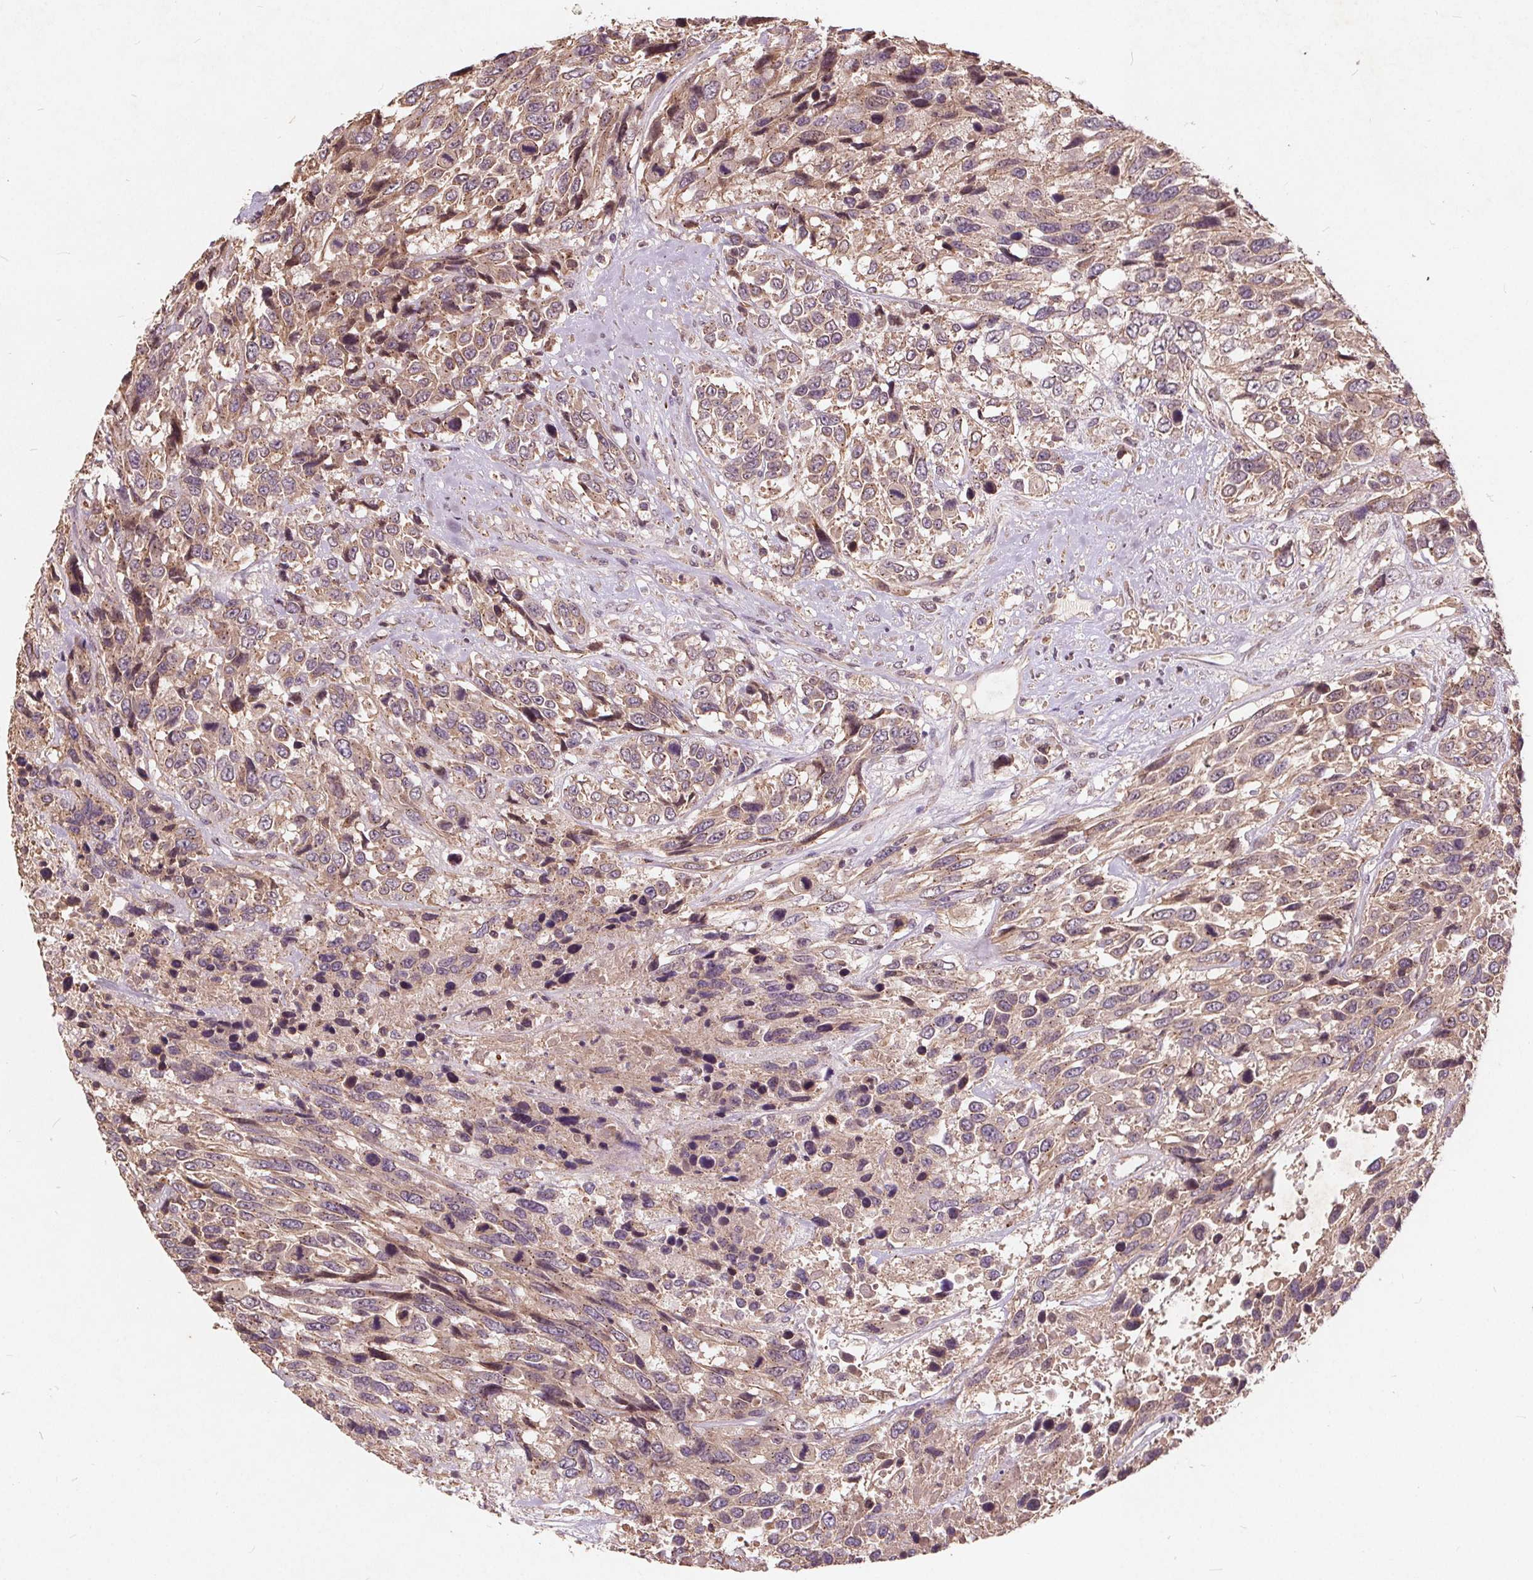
{"staining": {"intensity": "weak", "quantity": ">75%", "location": "cytoplasmic/membranous"}, "tissue": "urothelial cancer", "cell_type": "Tumor cells", "image_type": "cancer", "snomed": [{"axis": "morphology", "description": "Urothelial carcinoma, High grade"}, {"axis": "topography", "description": "Urinary bladder"}], "caption": "Immunohistochemistry (IHC) (DAB (3,3'-diaminobenzidine)) staining of human urothelial cancer shows weak cytoplasmic/membranous protein expression in approximately >75% of tumor cells.", "gene": "CSNK1G2", "patient": {"sex": "female", "age": 70}}